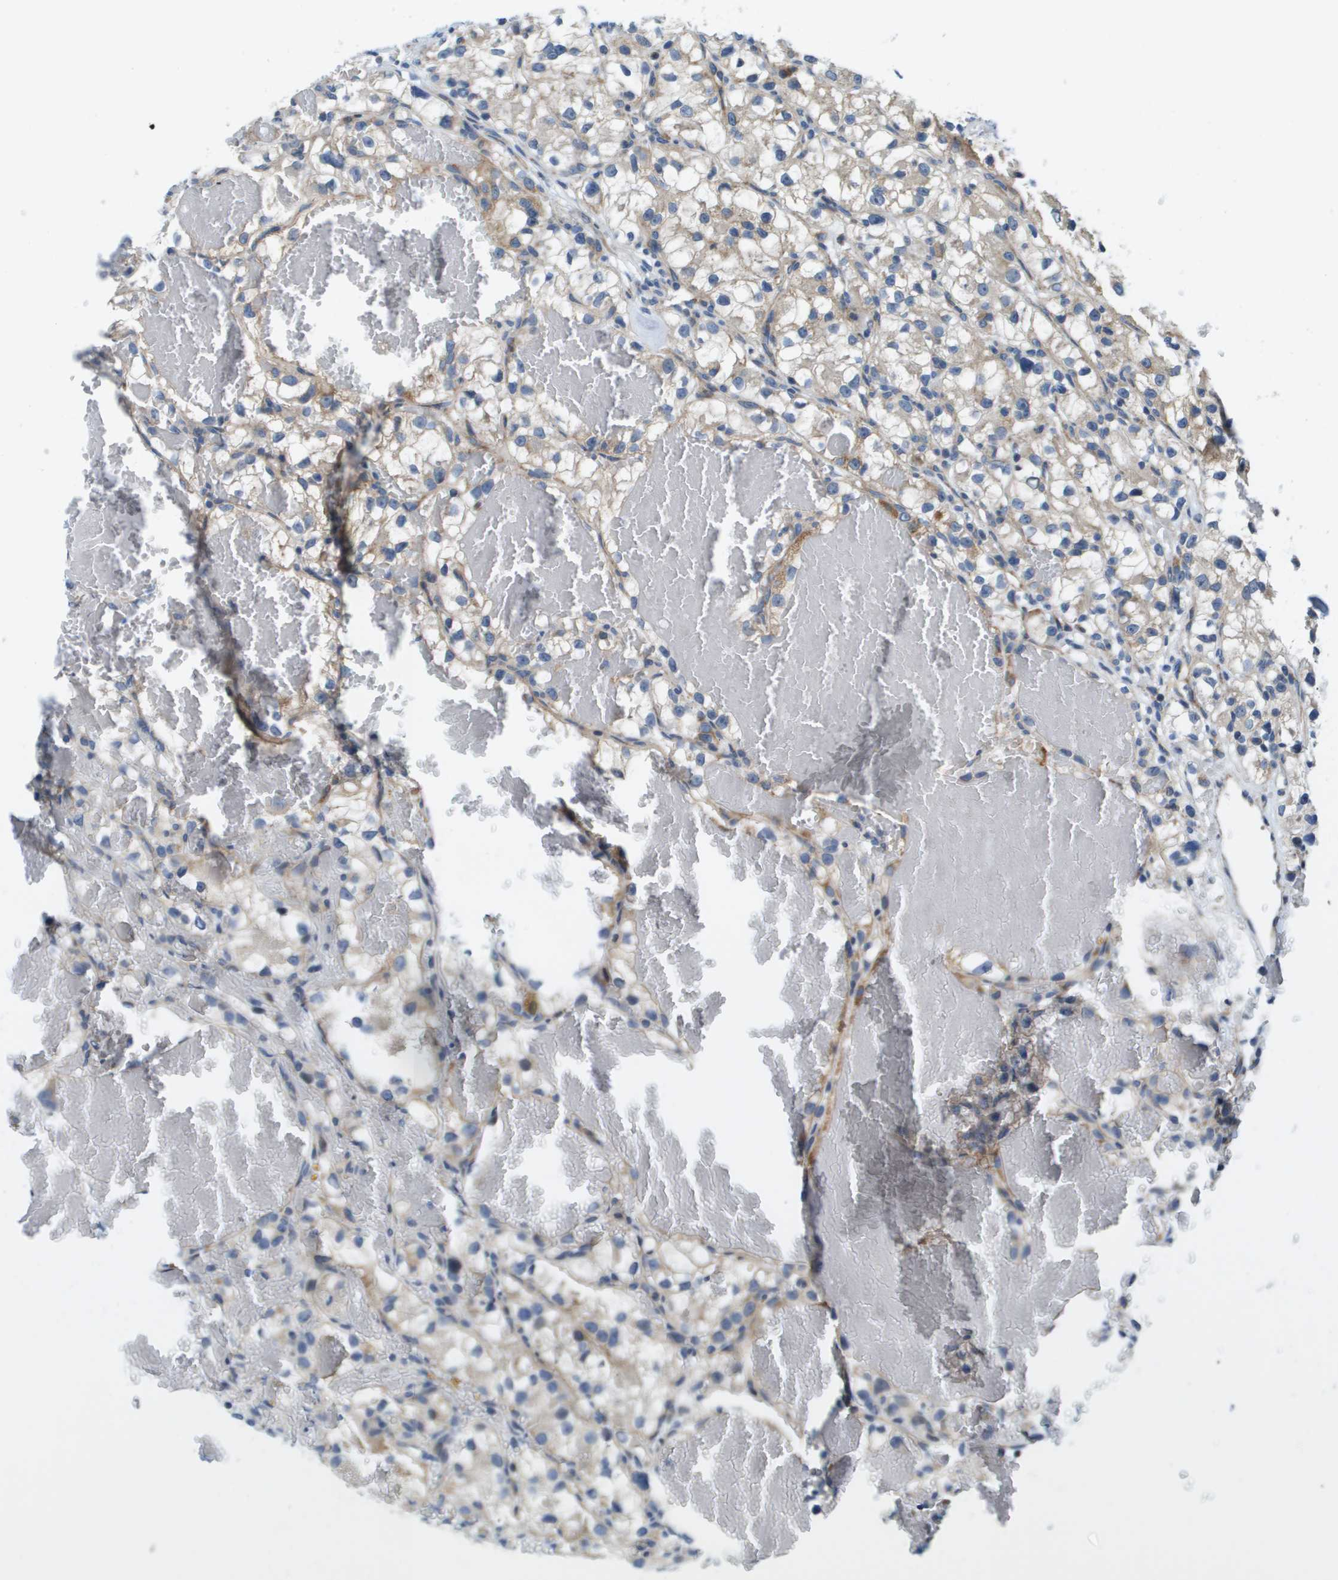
{"staining": {"intensity": "moderate", "quantity": "<25%", "location": "cytoplasmic/membranous"}, "tissue": "renal cancer", "cell_type": "Tumor cells", "image_type": "cancer", "snomed": [{"axis": "morphology", "description": "Adenocarcinoma, NOS"}, {"axis": "topography", "description": "Kidney"}], "caption": "A micrograph of renal adenocarcinoma stained for a protein exhibits moderate cytoplasmic/membranous brown staining in tumor cells.", "gene": "KRT23", "patient": {"sex": "female", "age": 57}}